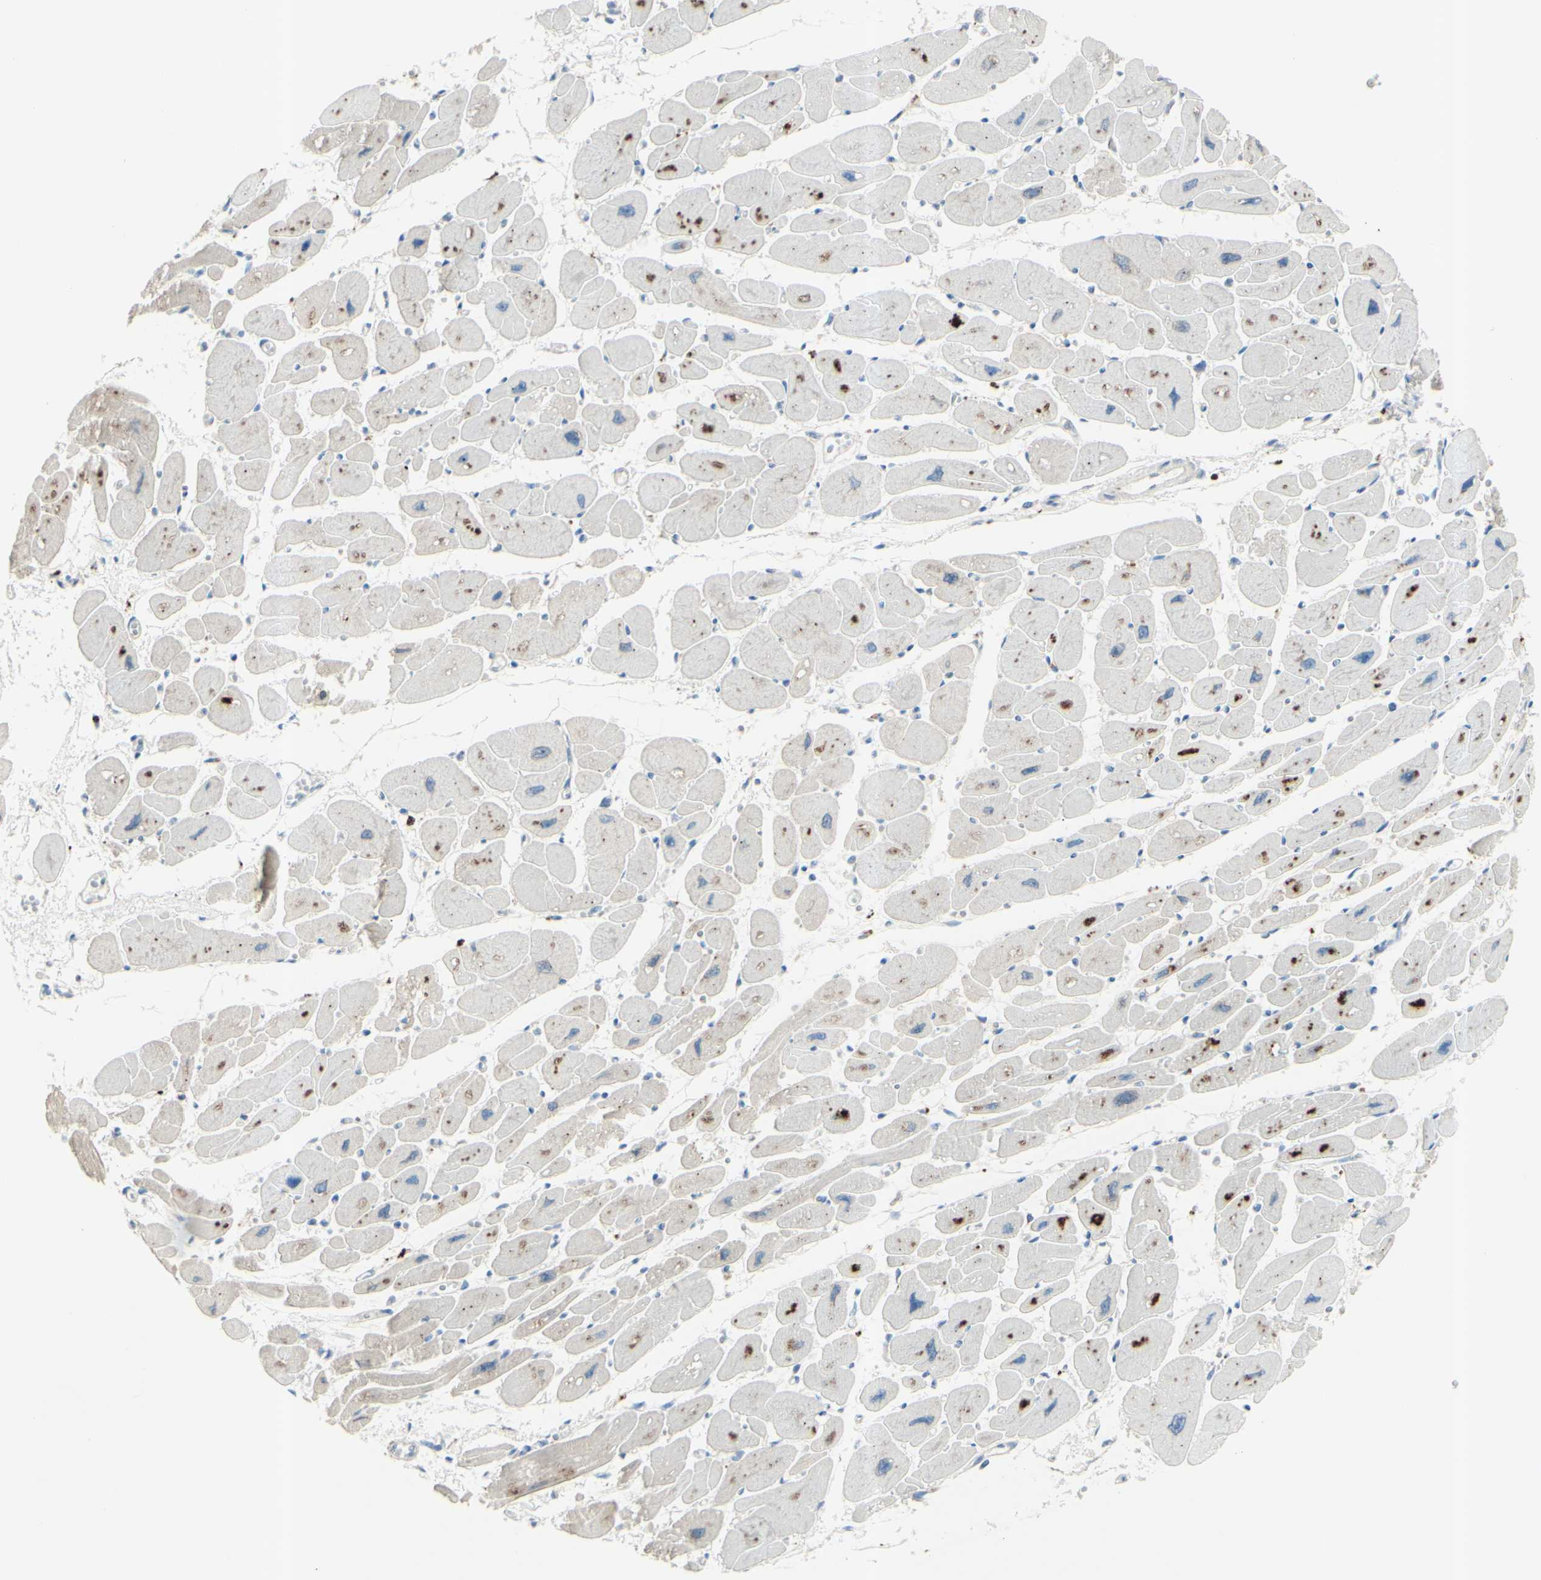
{"staining": {"intensity": "moderate", "quantity": "<25%", "location": "cytoplasmic/membranous"}, "tissue": "heart muscle", "cell_type": "Cardiomyocytes", "image_type": "normal", "snomed": [{"axis": "morphology", "description": "Normal tissue, NOS"}, {"axis": "topography", "description": "Heart"}], "caption": "Protein positivity by immunohistochemistry displays moderate cytoplasmic/membranous positivity in about <25% of cardiomyocytes in benign heart muscle. The staining is performed using DAB (3,3'-diaminobenzidine) brown chromogen to label protein expression. The nuclei are counter-stained blue using hematoxylin.", "gene": "B4GALT1", "patient": {"sex": "female", "age": 54}}